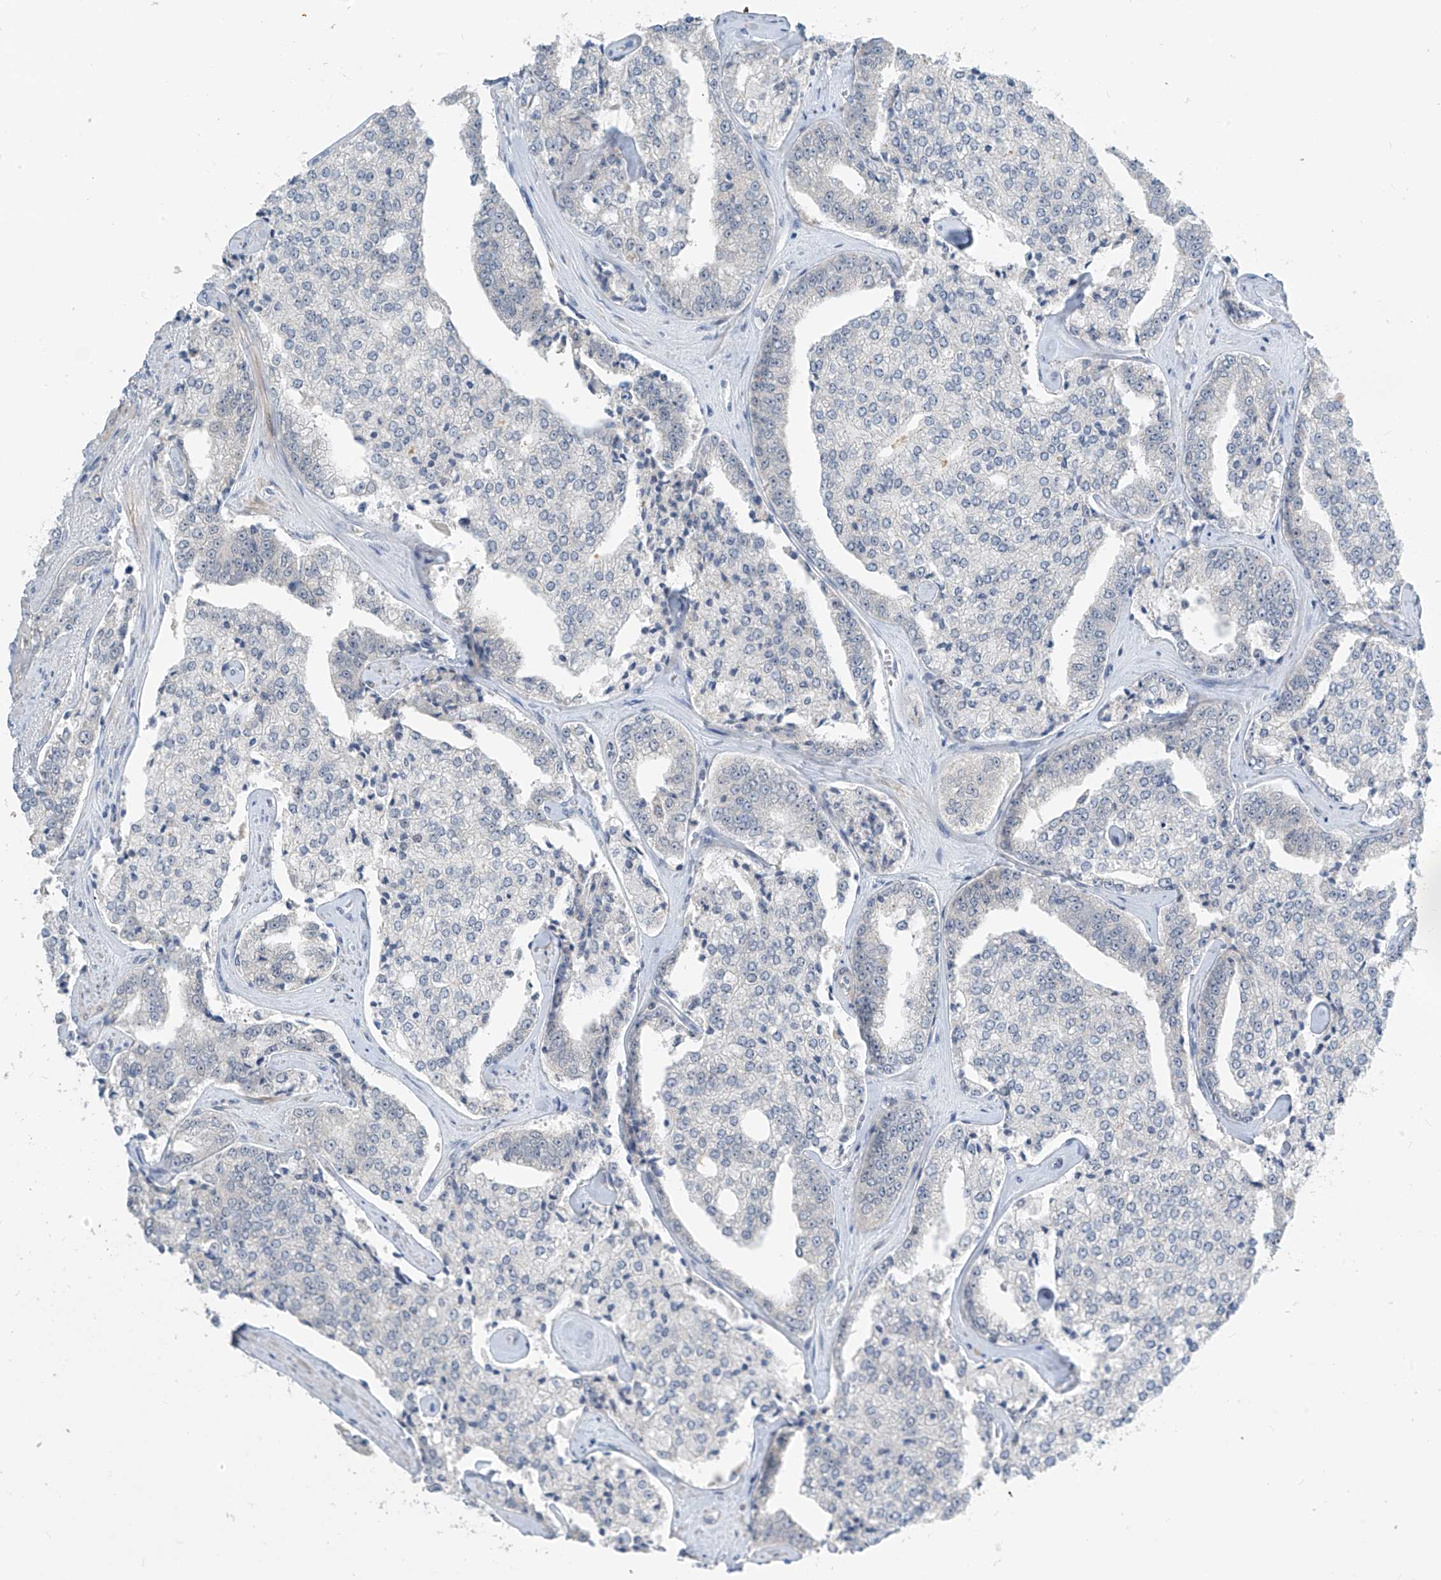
{"staining": {"intensity": "negative", "quantity": "none", "location": "none"}, "tissue": "prostate cancer", "cell_type": "Tumor cells", "image_type": "cancer", "snomed": [{"axis": "morphology", "description": "Adenocarcinoma, High grade"}, {"axis": "topography", "description": "Prostate"}], "caption": "Immunohistochemistry (IHC) of prostate cancer reveals no staining in tumor cells. Brightfield microscopy of IHC stained with DAB (brown) and hematoxylin (blue), captured at high magnification.", "gene": "METAP1D", "patient": {"sex": "male", "age": 71}}